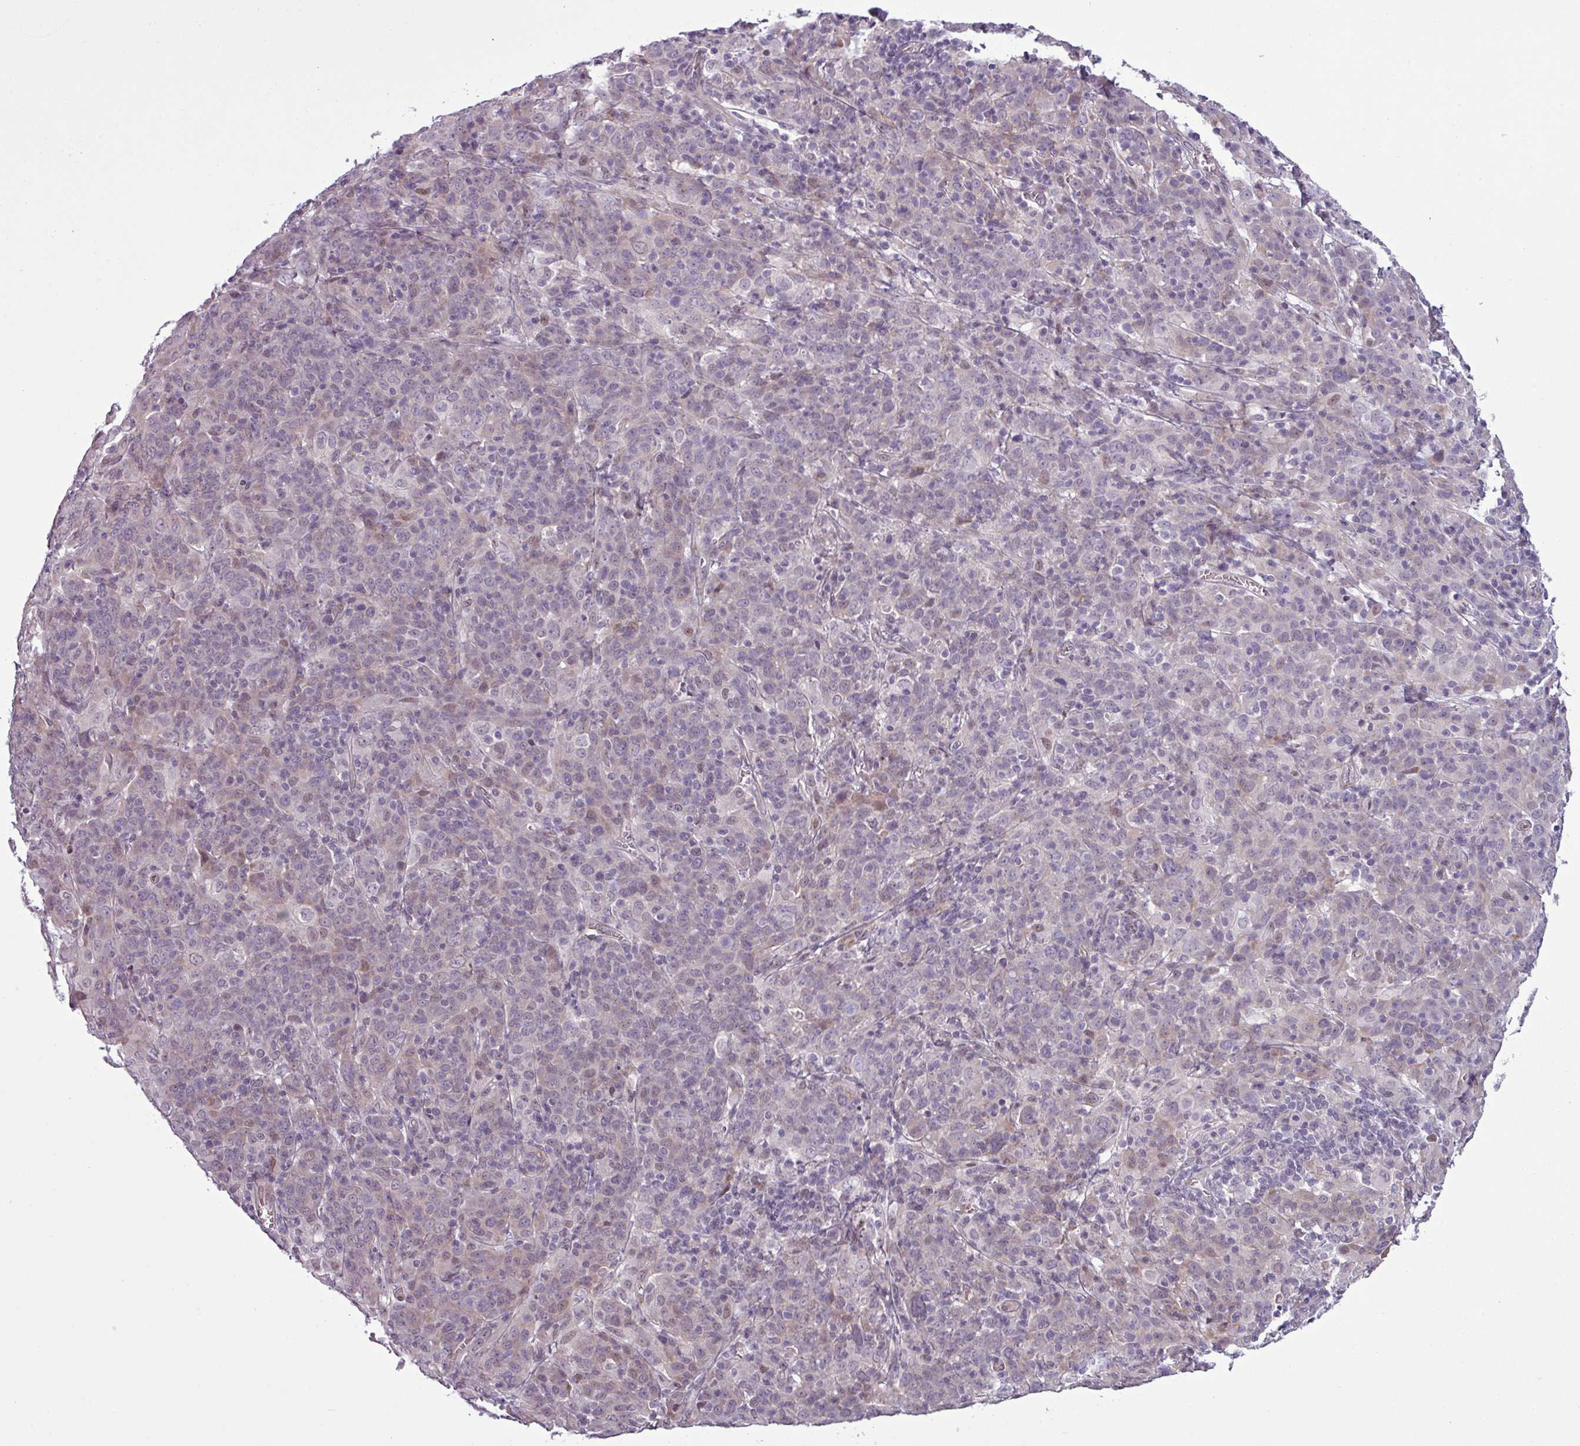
{"staining": {"intensity": "negative", "quantity": "none", "location": "none"}, "tissue": "cervical cancer", "cell_type": "Tumor cells", "image_type": "cancer", "snomed": [{"axis": "morphology", "description": "Squamous cell carcinoma, NOS"}, {"axis": "topography", "description": "Cervix"}], "caption": "Human cervical cancer stained for a protein using IHC reveals no positivity in tumor cells.", "gene": "GPT2", "patient": {"sex": "female", "age": 67}}